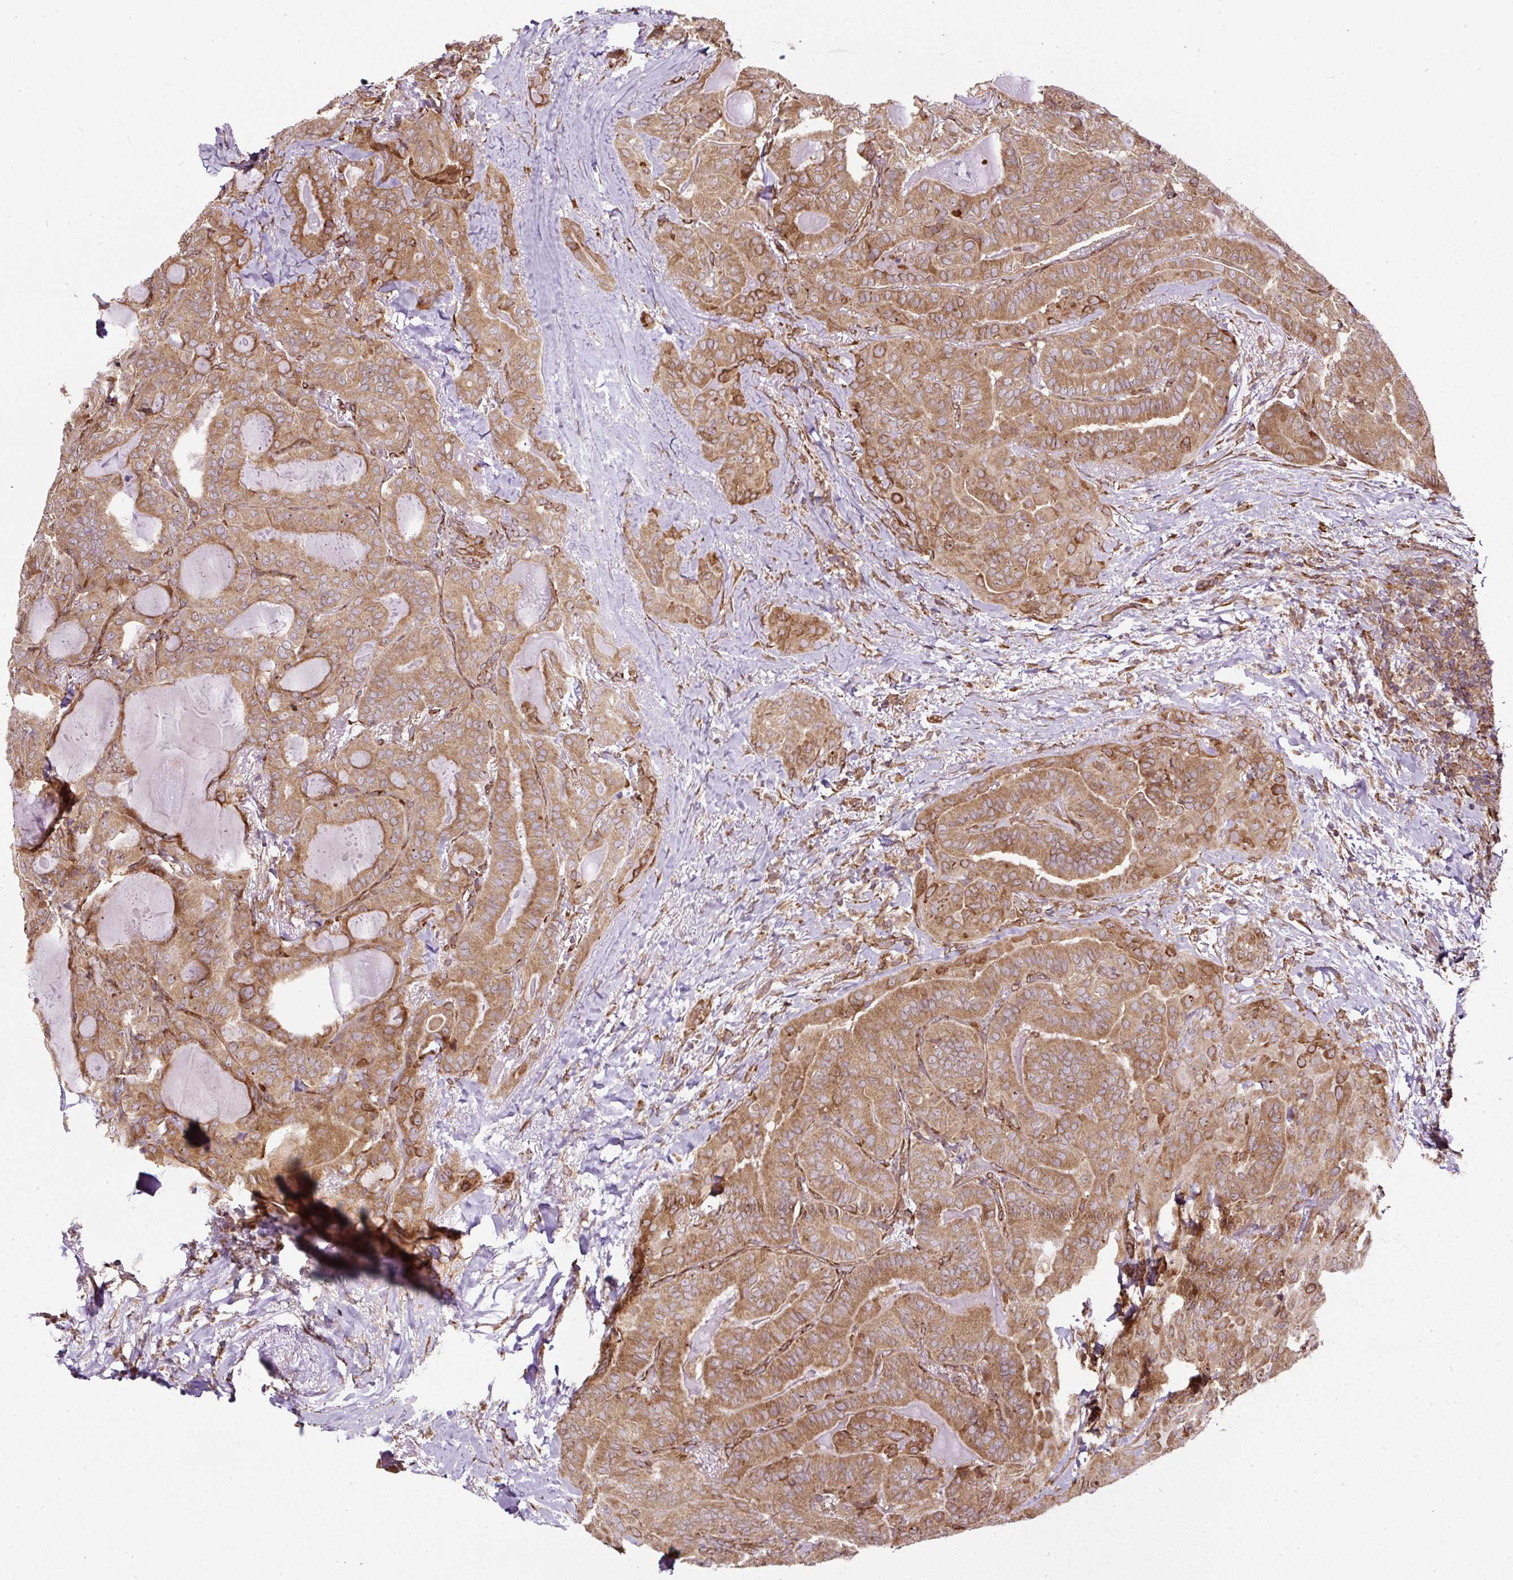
{"staining": {"intensity": "moderate", "quantity": ">75%", "location": "cytoplasmic/membranous"}, "tissue": "thyroid cancer", "cell_type": "Tumor cells", "image_type": "cancer", "snomed": [{"axis": "morphology", "description": "Papillary adenocarcinoma, NOS"}, {"axis": "topography", "description": "Thyroid gland"}], "caption": "Thyroid cancer was stained to show a protein in brown. There is medium levels of moderate cytoplasmic/membranous expression in approximately >75% of tumor cells.", "gene": "KDM4E", "patient": {"sex": "female", "age": 68}}